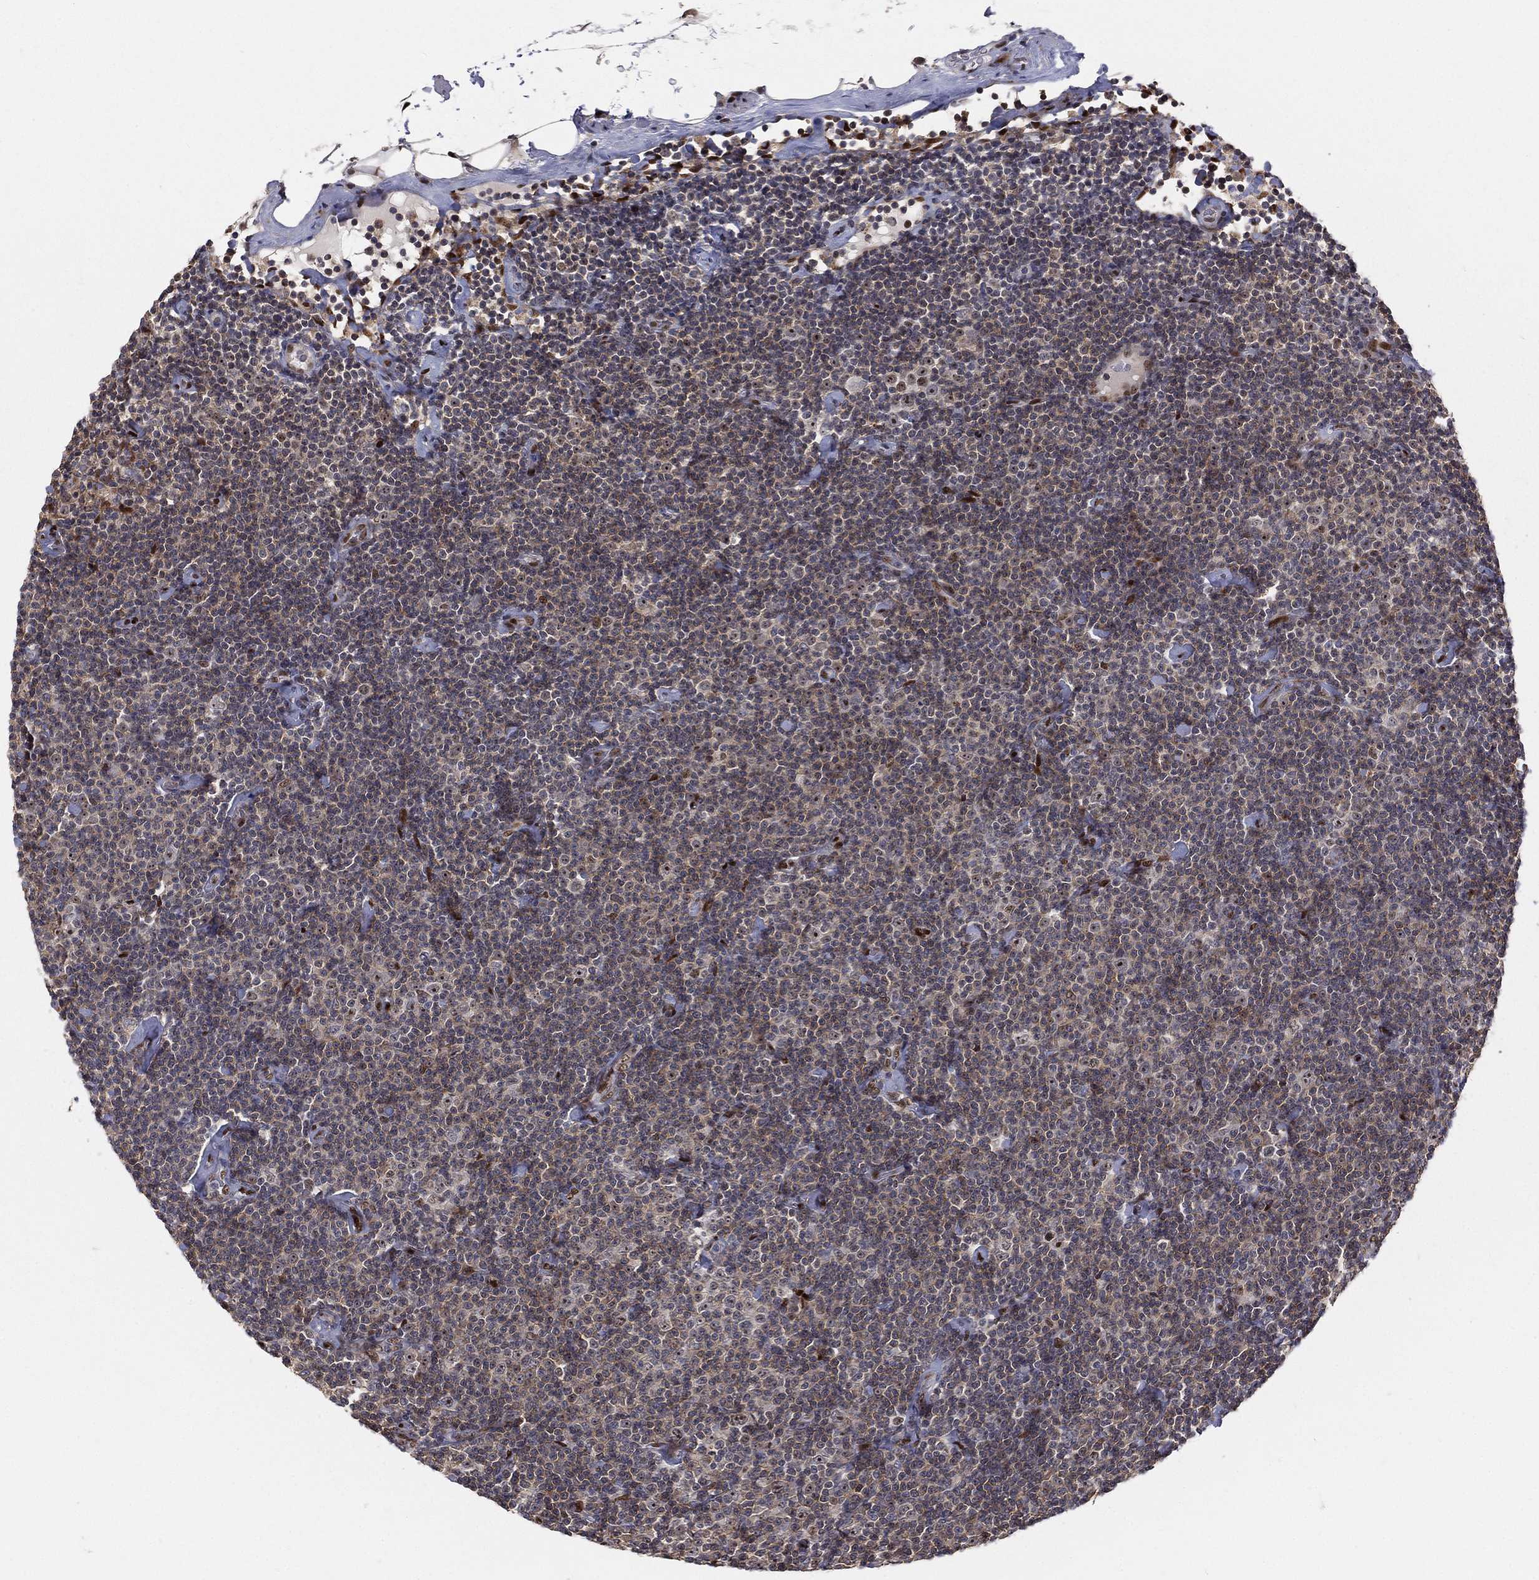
{"staining": {"intensity": "moderate", "quantity": "<25%", "location": "nuclear"}, "tissue": "lymphoma", "cell_type": "Tumor cells", "image_type": "cancer", "snomed": [{"axis": "morphology", "description": "Malignant lymphoma, non-Hodgkin's type, Low grade"}, {"axis": "topography", "description": "Lymph node"}], "caption": "Immunohistochemistry (IHC) image of neoplastic tissue: human lymphoma stained using immunohistochemistry (IHC) shows low levels of moderate protein expression localized specifically in the nuclear of tumor cells, appearing as a nuclear brown color.", "gene": "ZEB1", "patient": {"sex": "male", "age": 81}}